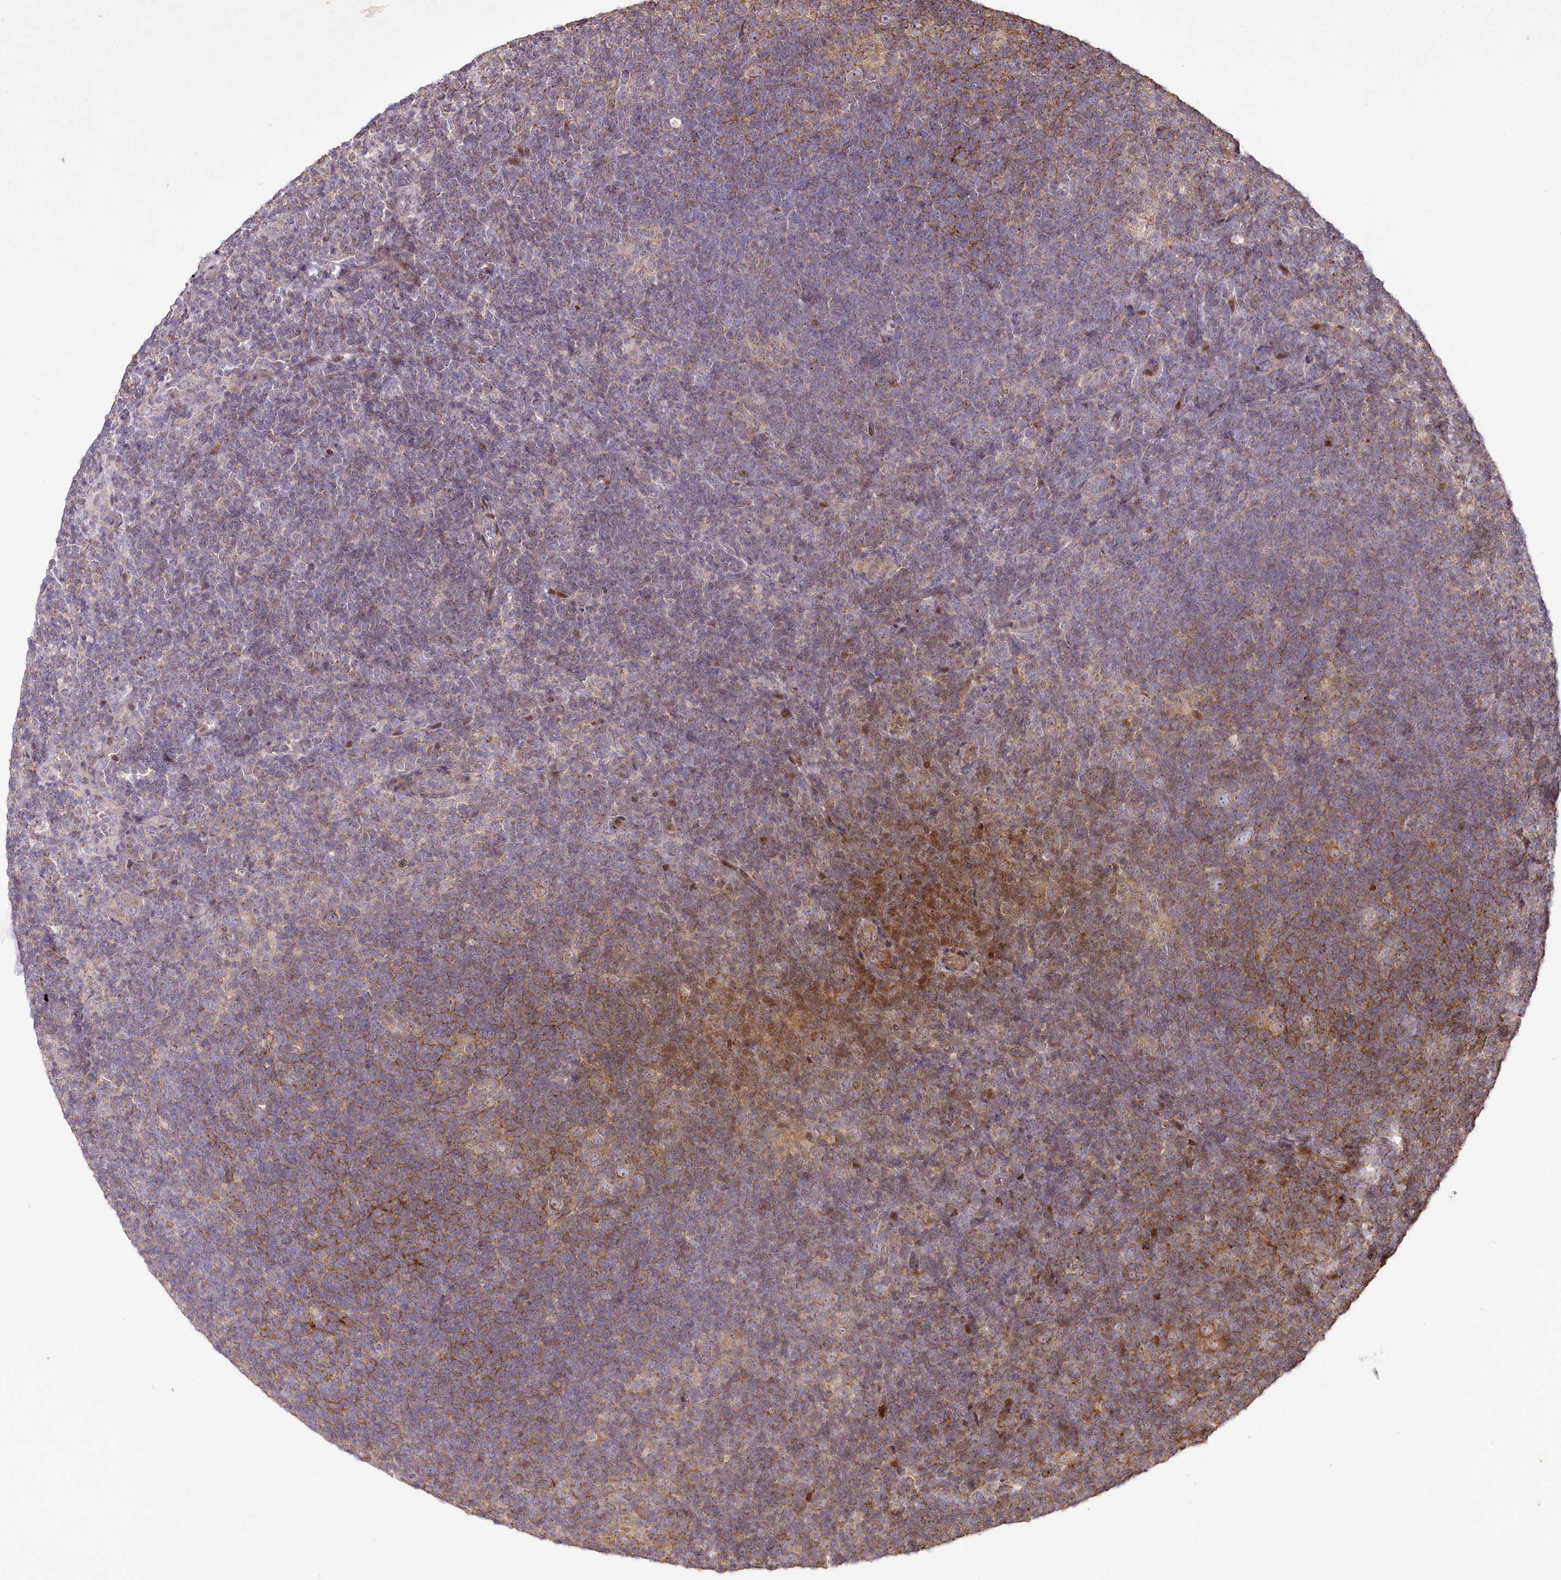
{"staining": {"intensity": "negative", "quantity": "none", "location": "none"}, "tissue": "lymphoma", "cell_type": "Tumor cells", "image_type": "cancer", "snomed": [{"axis": "morphology", "description": "Hodgkin's disease, NOS"}, {"axis": "topography", "description": "Lymph node"}], "caption": "Tumor cells show no significant protein positivity in lymphoma.", "gene": "PSTK", "patient": {"sex": "female", "age": 57}}